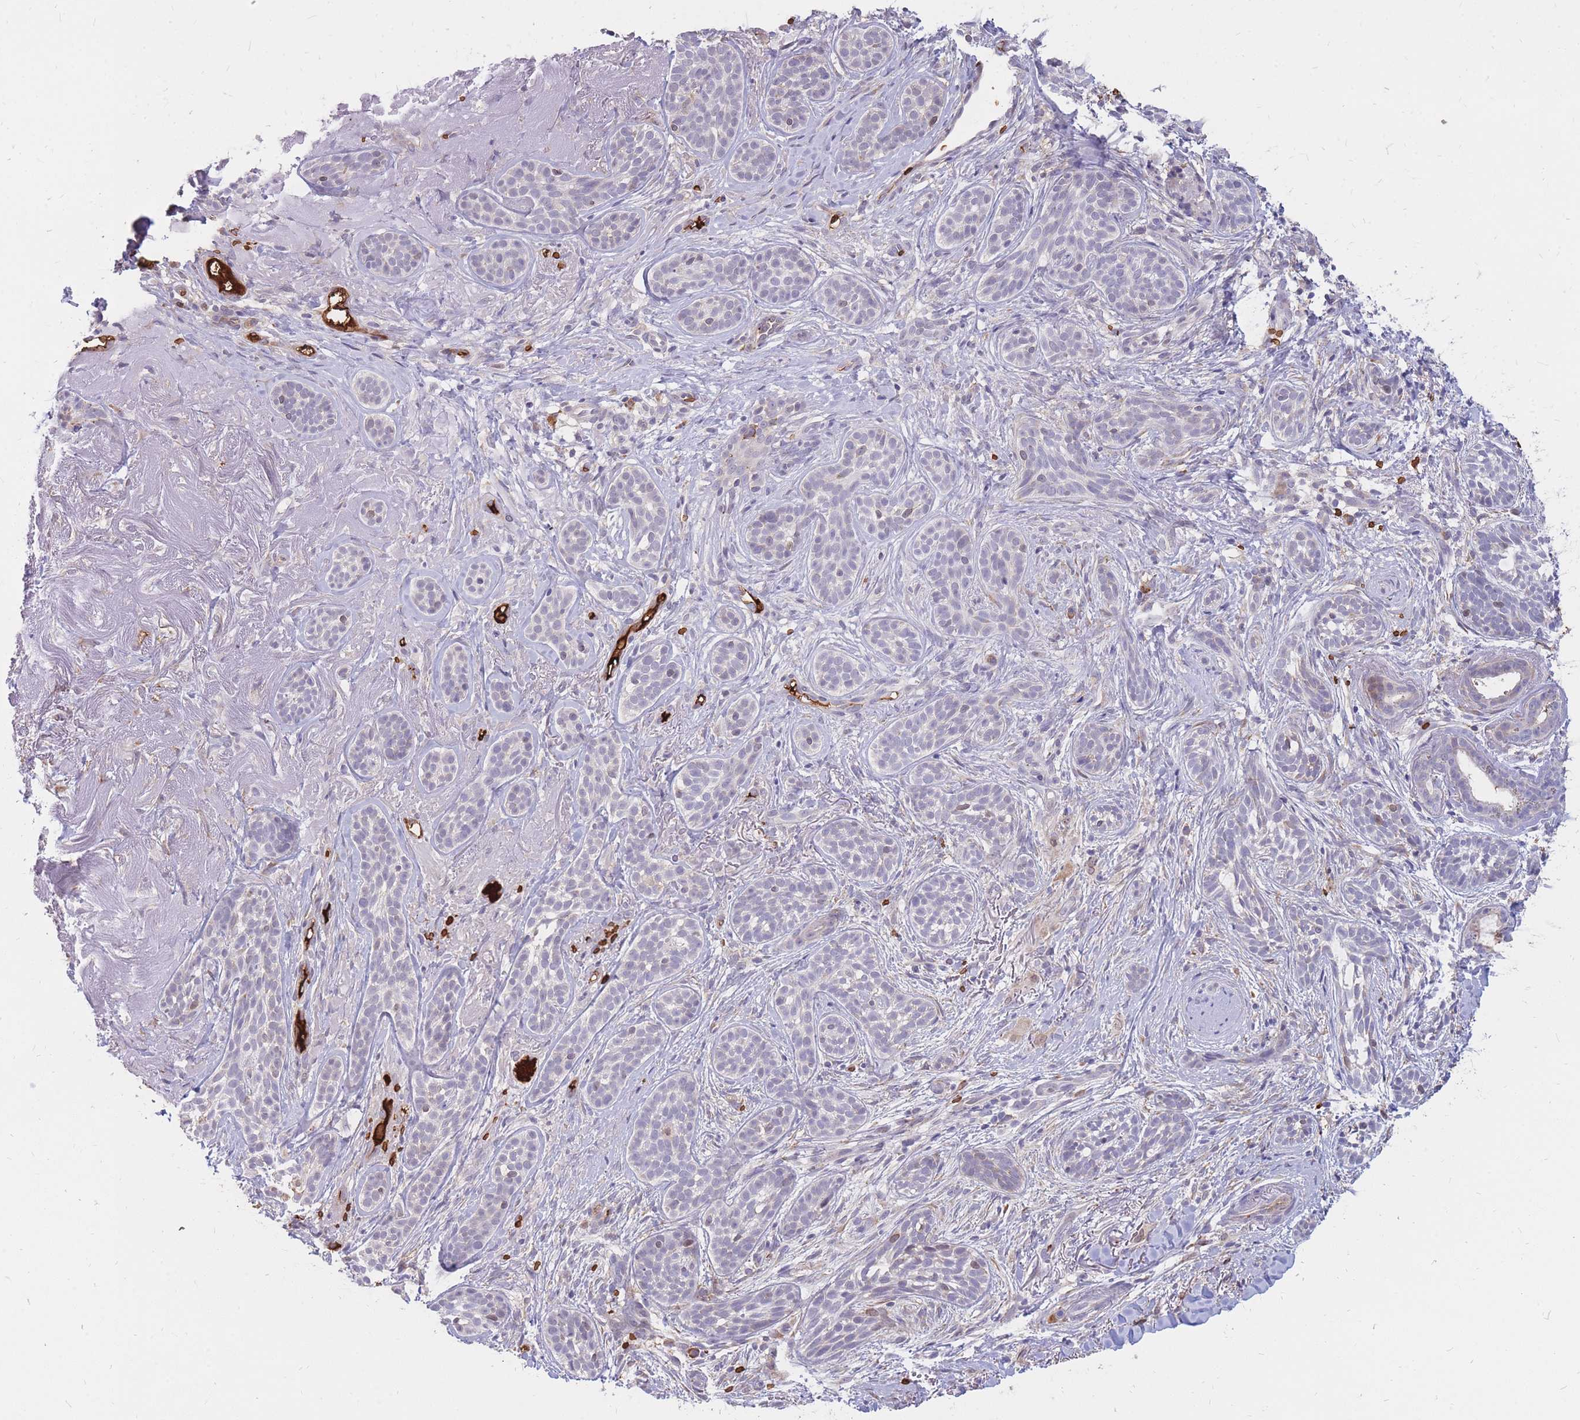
{"staining": {"intensity": "negative", "quantity": "none", "location": "none"}, "tissue": "skin cancer", "cell_type": "Tumor cells", "image_type": "cancer", "snomed": [{"axis": "morphology", "description": "Basal cell carcinoma"}, {"axis": "topography", "description": "Skin"}], "caption": "Immunohistochemical staining of skin cancer exhibits no significant staining in tumor cells.", "gene": "ATP10D", "patient": {"sex": "male", "age": 71}}